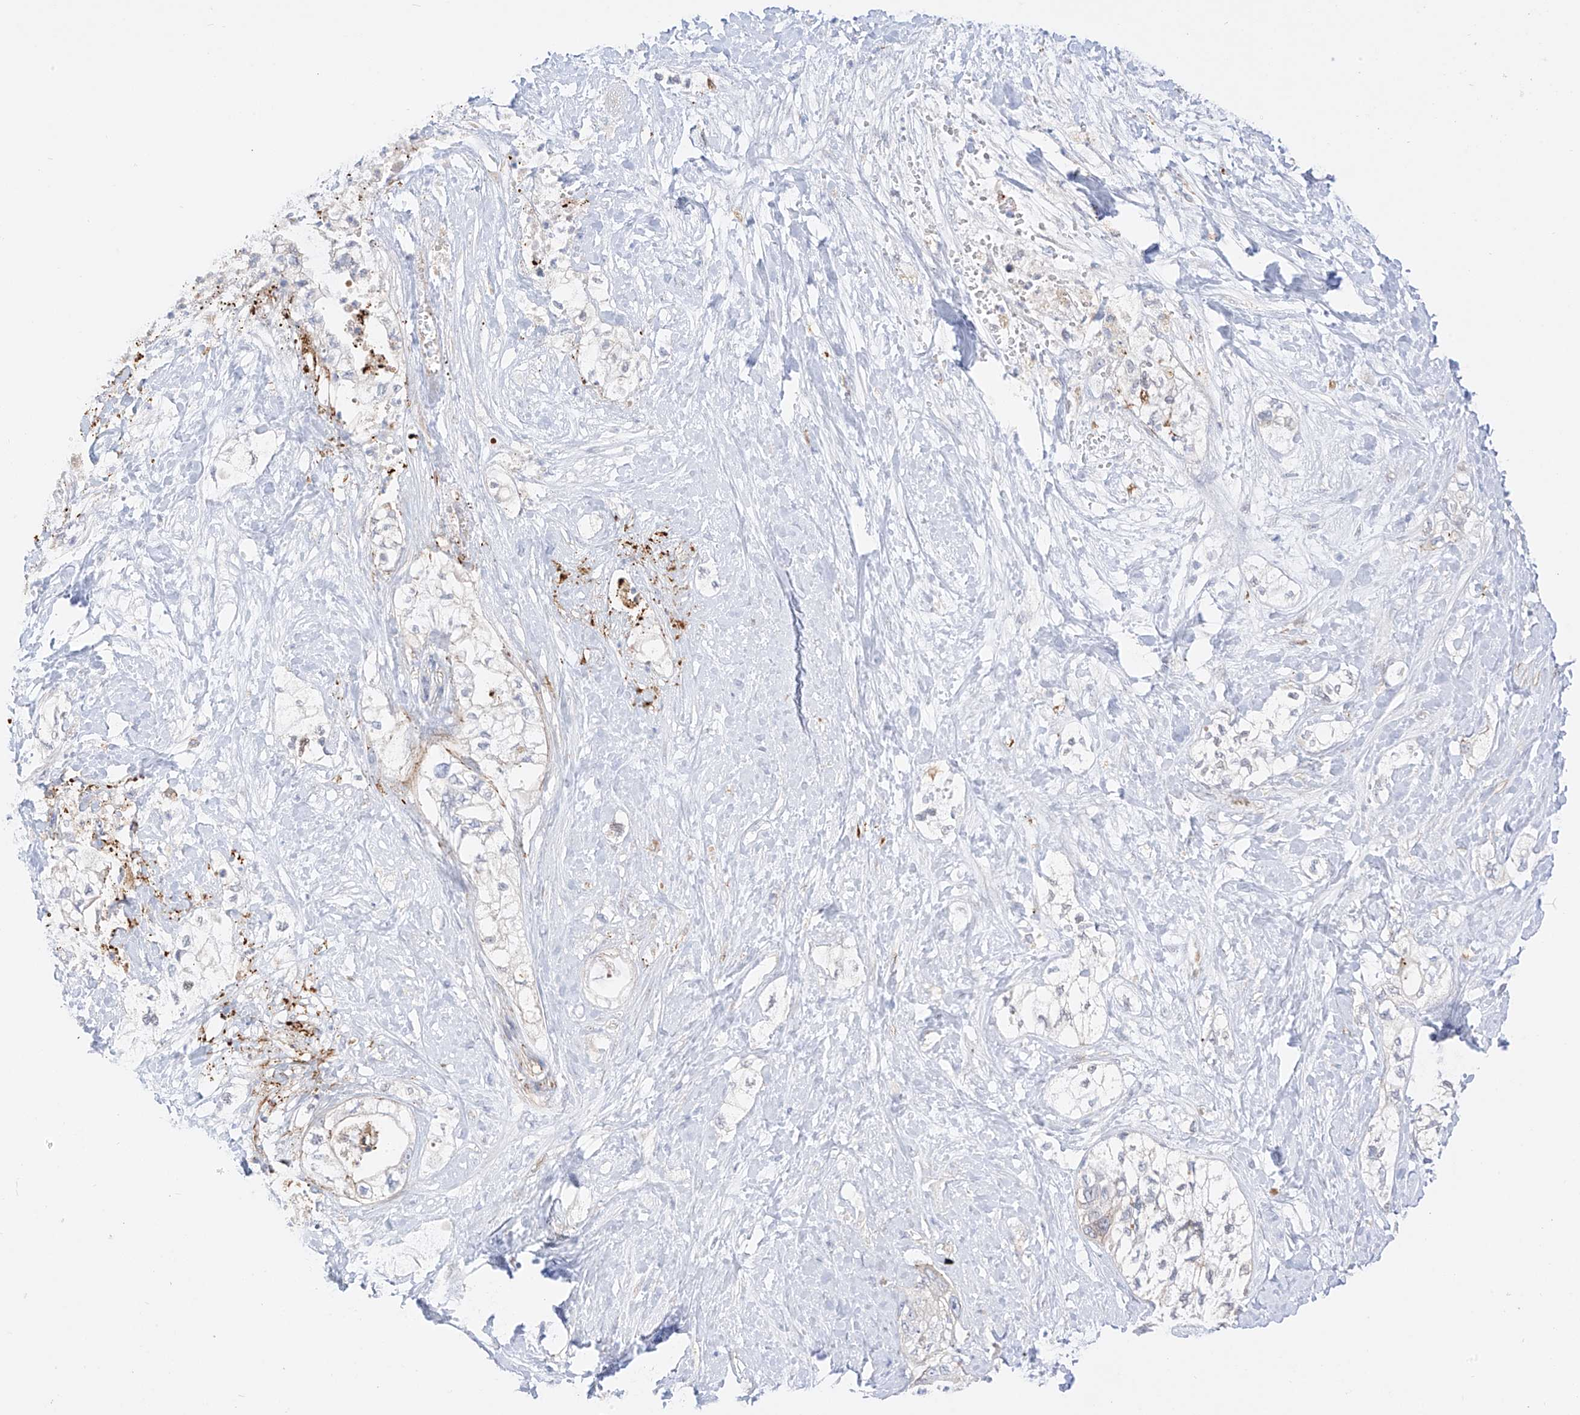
{"staining": {"intensity": "negative", "quantity": "none", "location": "none"}, "tissue": "pancreatic cancer", "cell_type": "Tumor cells", "image_type": "cancer", "snomed": [{"axis": "morphology", "description": "Adenocarcinoma, NOS"}, {"axis": "topography", "description": "Pancreas"}], "caption": "Tumor cells show no significant protein staining in adenocarcinoma (pancreatic). (Brightfield microscopy of DAB immunohistochemistry at high magnification).", "gene": "PCYOX1", "patient": {"sex": "male", "age": 70}}